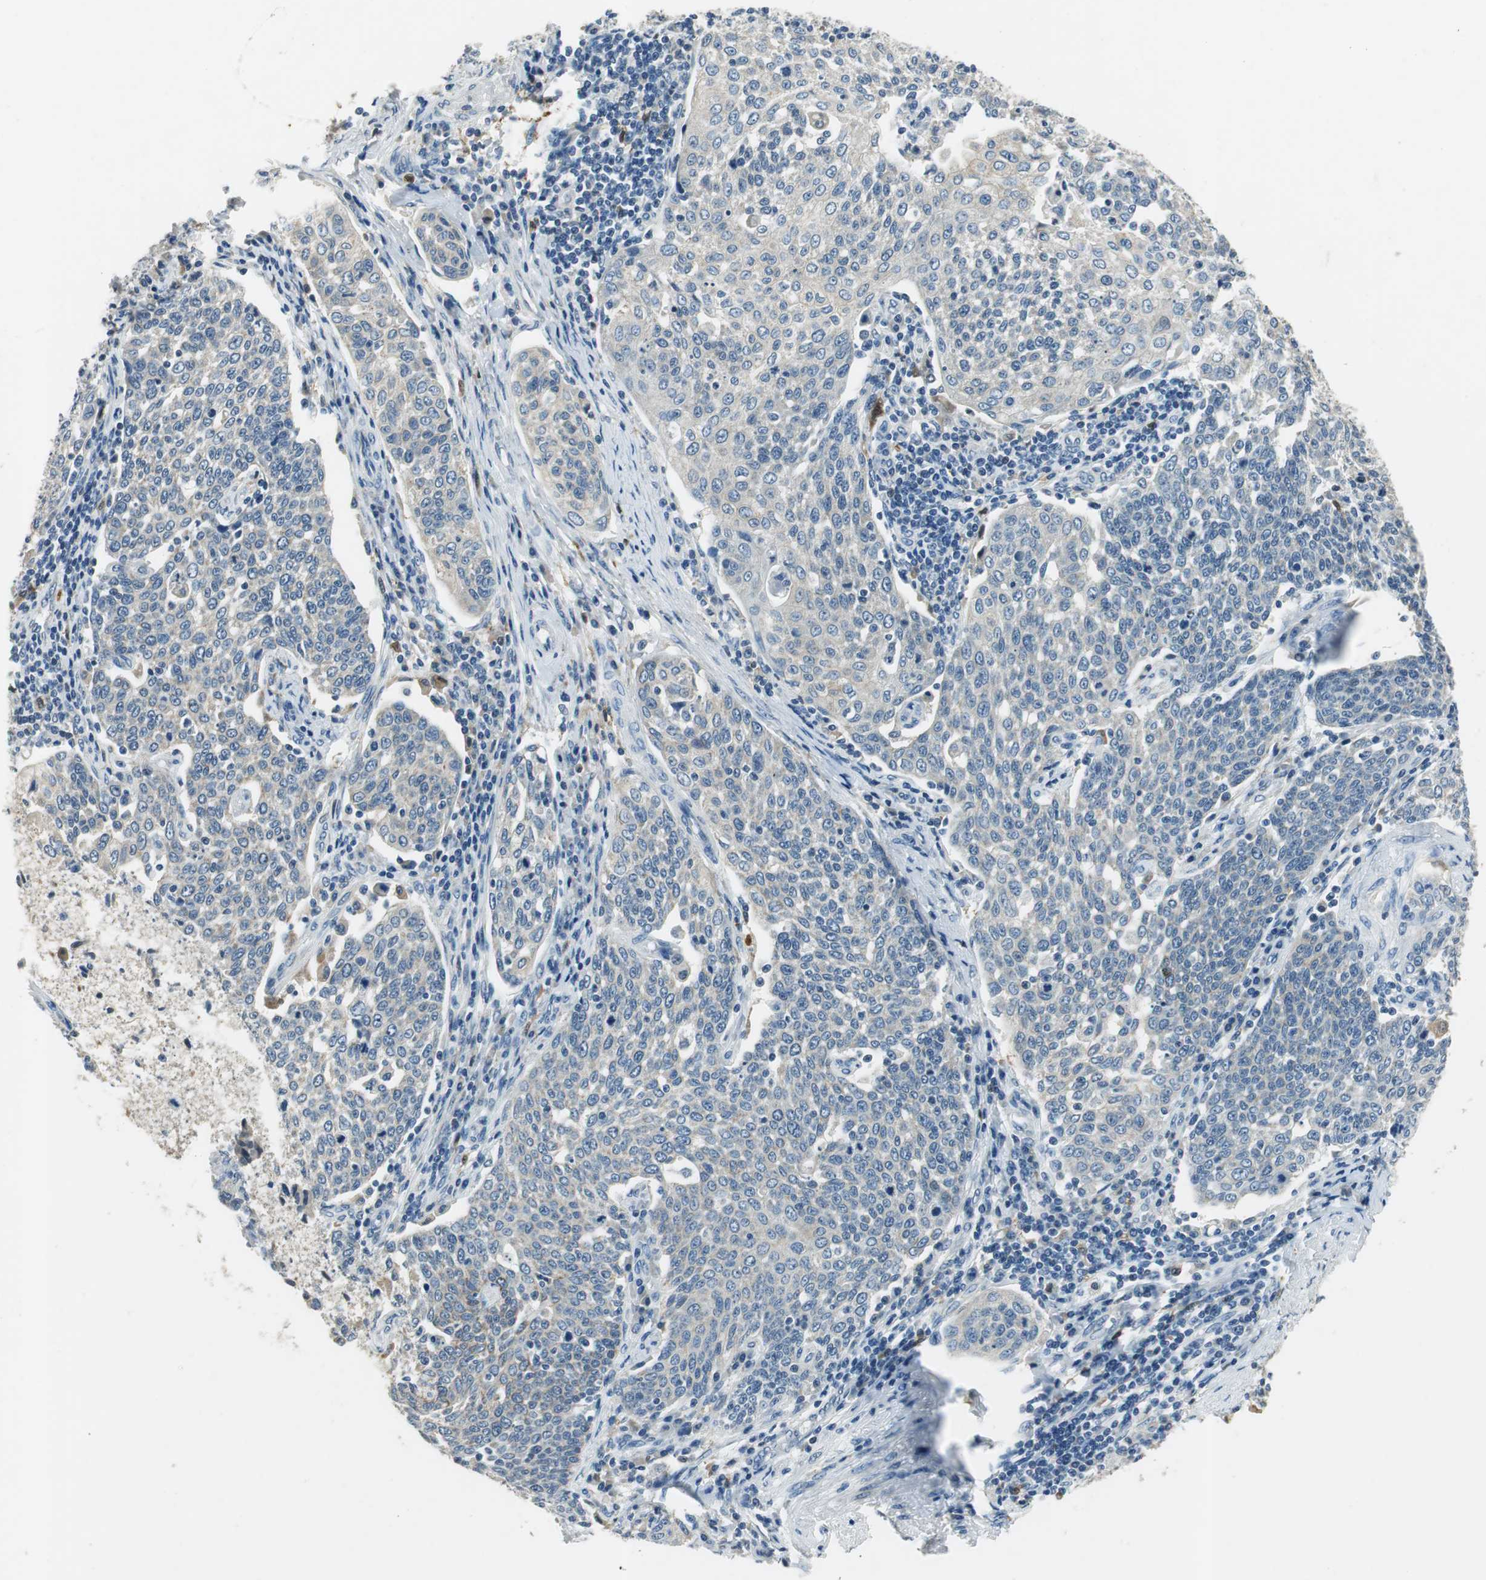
{"staining": {"intensity": "negative", "quantity": "none", "location": "none"}, "tissue": "cervical cancer", "cell_type": "Tumor cells", "image_type": "cancer", "snomed": [{"axis": "morphology", "description": "Squamous cell carcinoma, NOS"}, {"axis": "topography", "description": "Cervix"}], "caption": "Immunohistochemistry histopathology image of human cervical squamous cell carcinoma stained for a protein (brown), which reveals no staining in tumor cells.", "gene": "ME1", "patient": {"sex": "female", "age": 34}}